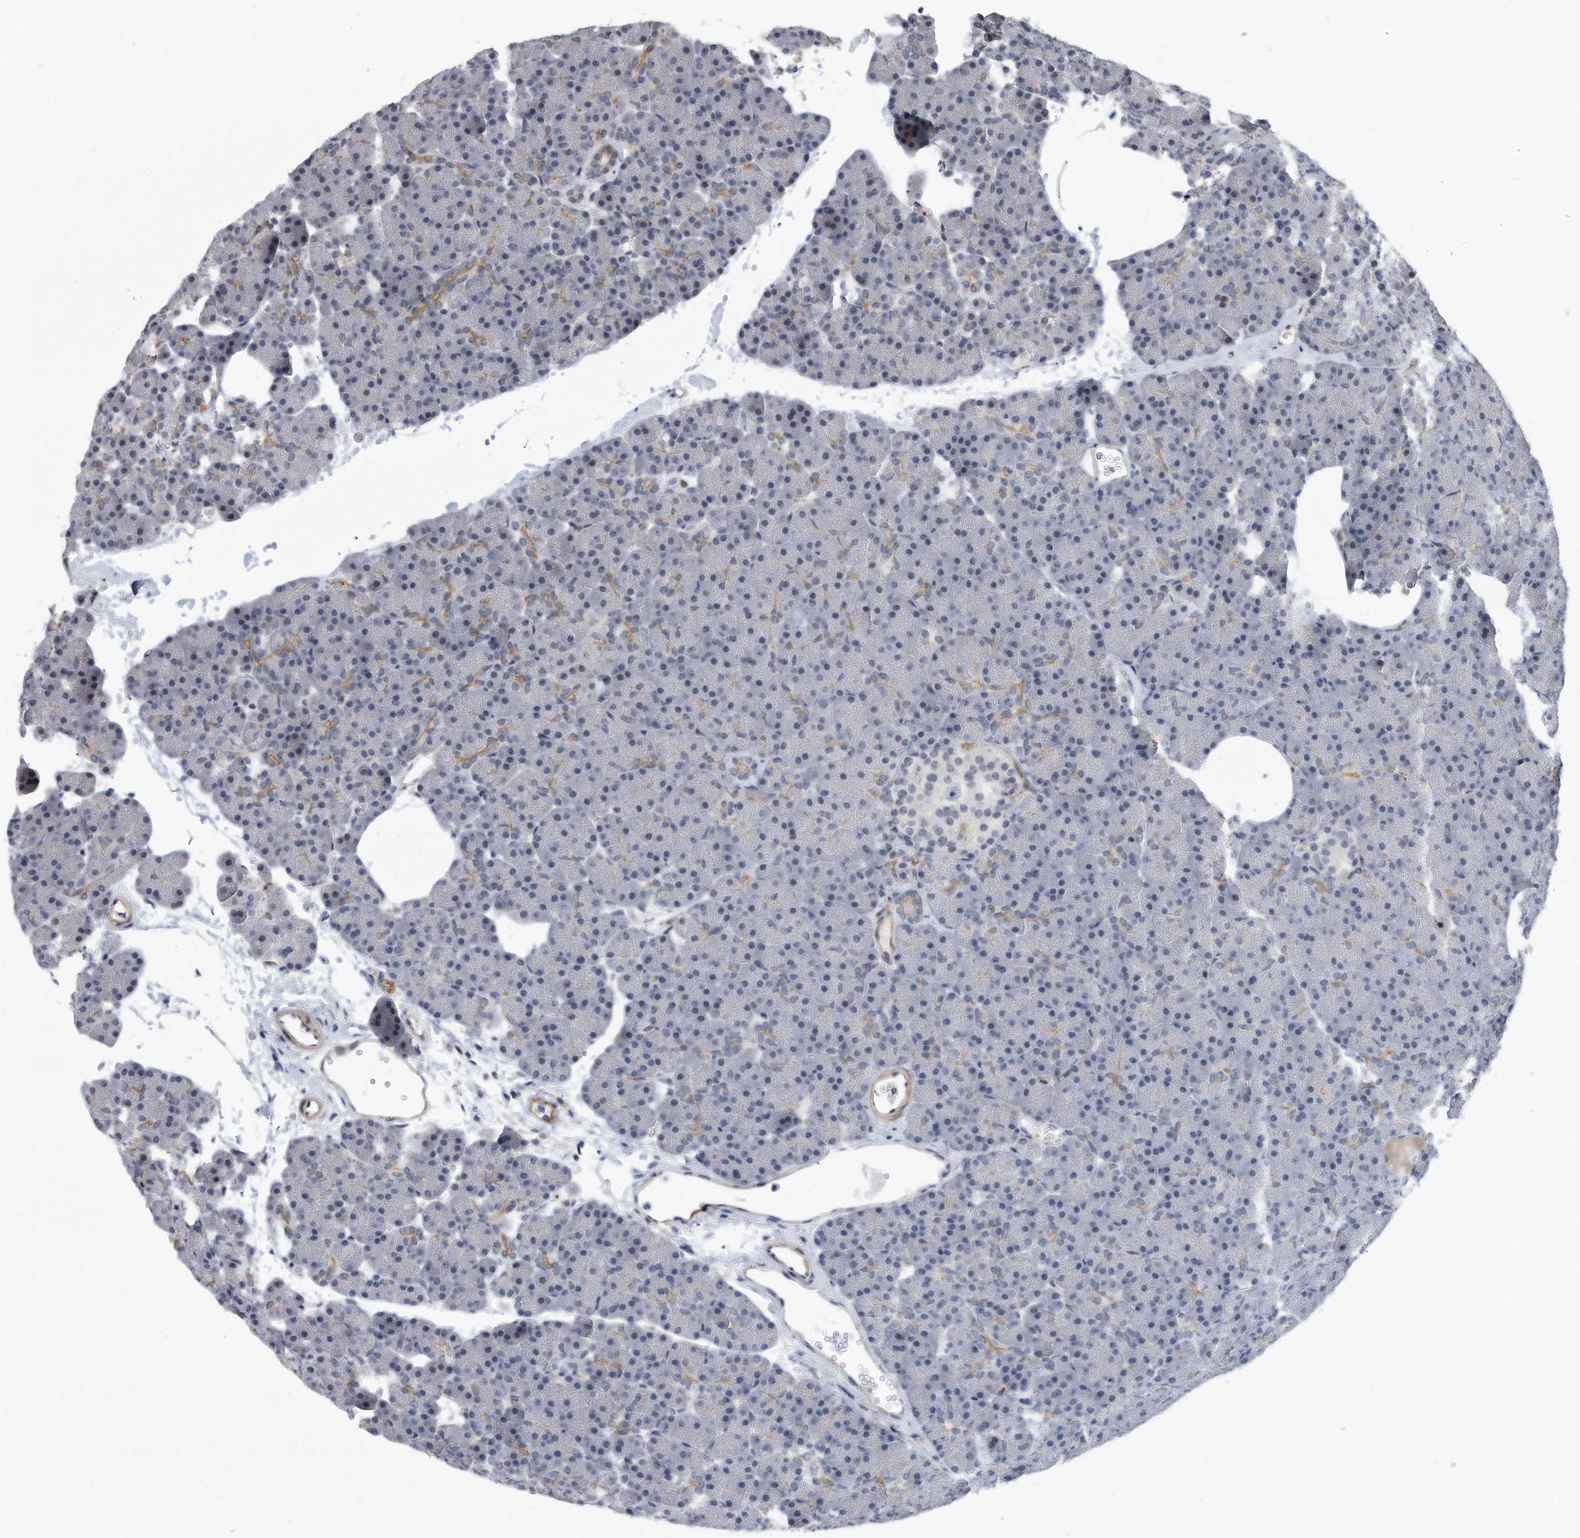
{"staining": {"intensity": "weak", "quantity": "<25%", "location": "cytoplasmic/membranous"}, "tissue": "pancreas", "cell_type": "Exocrine glandular cells", "image_type": "normal", "snomed": [{"axis": "morphology", "description": "Normal tissue, NOS"}, {"axis": "morphology", "description": "Carcinoid, malignant, NOS"}, {"axis": "topography", "description": "Pancreas"}], "caption": "This is an immunohistochemistry micrograph of unremarkable pancreas. There is no positivity in exocrine glandular cells.", "gene": "PGBD2", "patient": {"sex": "female", "age": 35}}